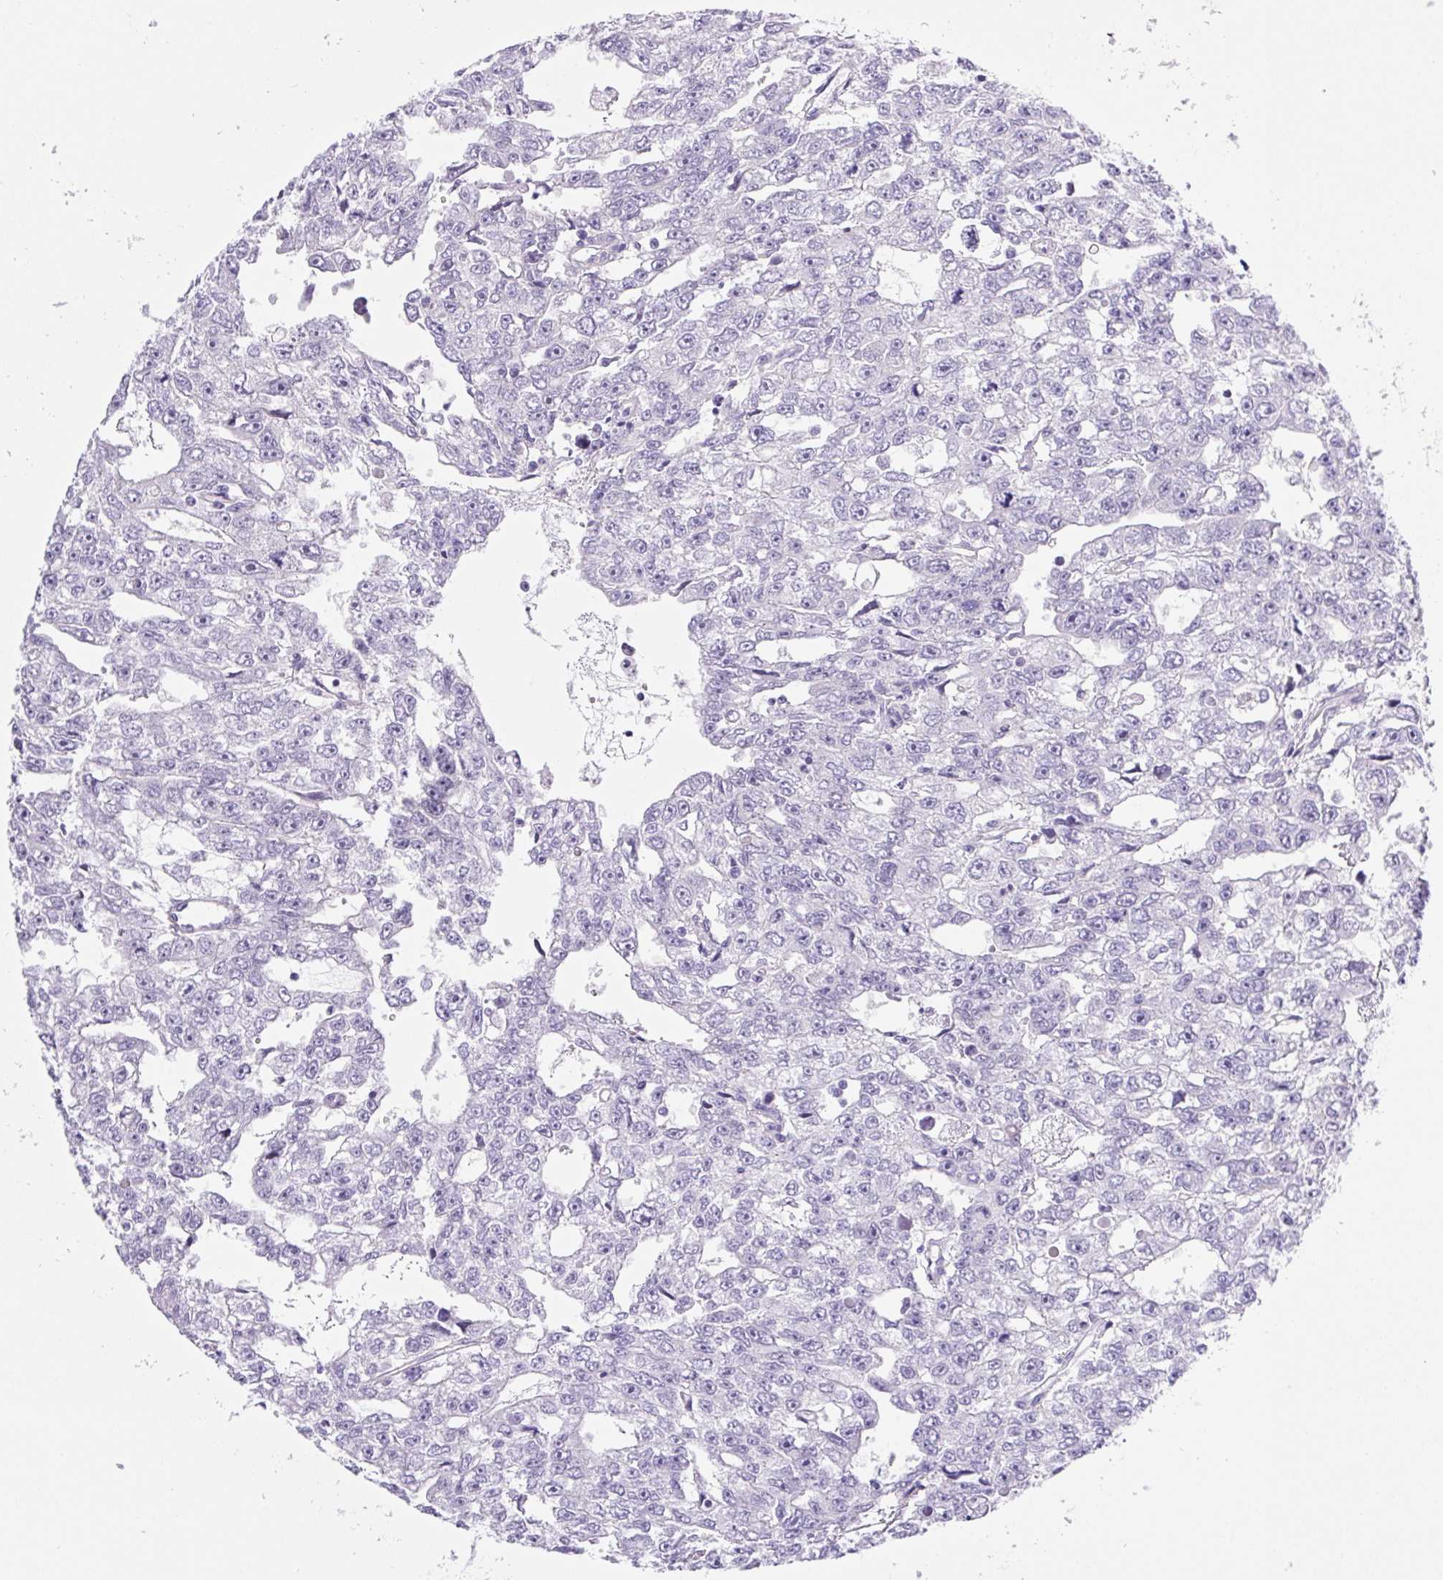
{"staining": {"intensity": "negative", "quantity": "none", "location": "none"}, "tissue": "testis cancer", "cell_type": "Tumor cells", "image_type": "cancer", "snomed": [{"axis": "morphology", "description": "Carcinoma, Embryonal, NOS"}, {"axis": "topography", "description": "Testis"}], "caption": "Tumor cells are negative for brown protein staining in testis cancer. (DAB IHC, high magnification).", "gene": "CAMK2B", "patient": {"sex": "male", "age": 20}}